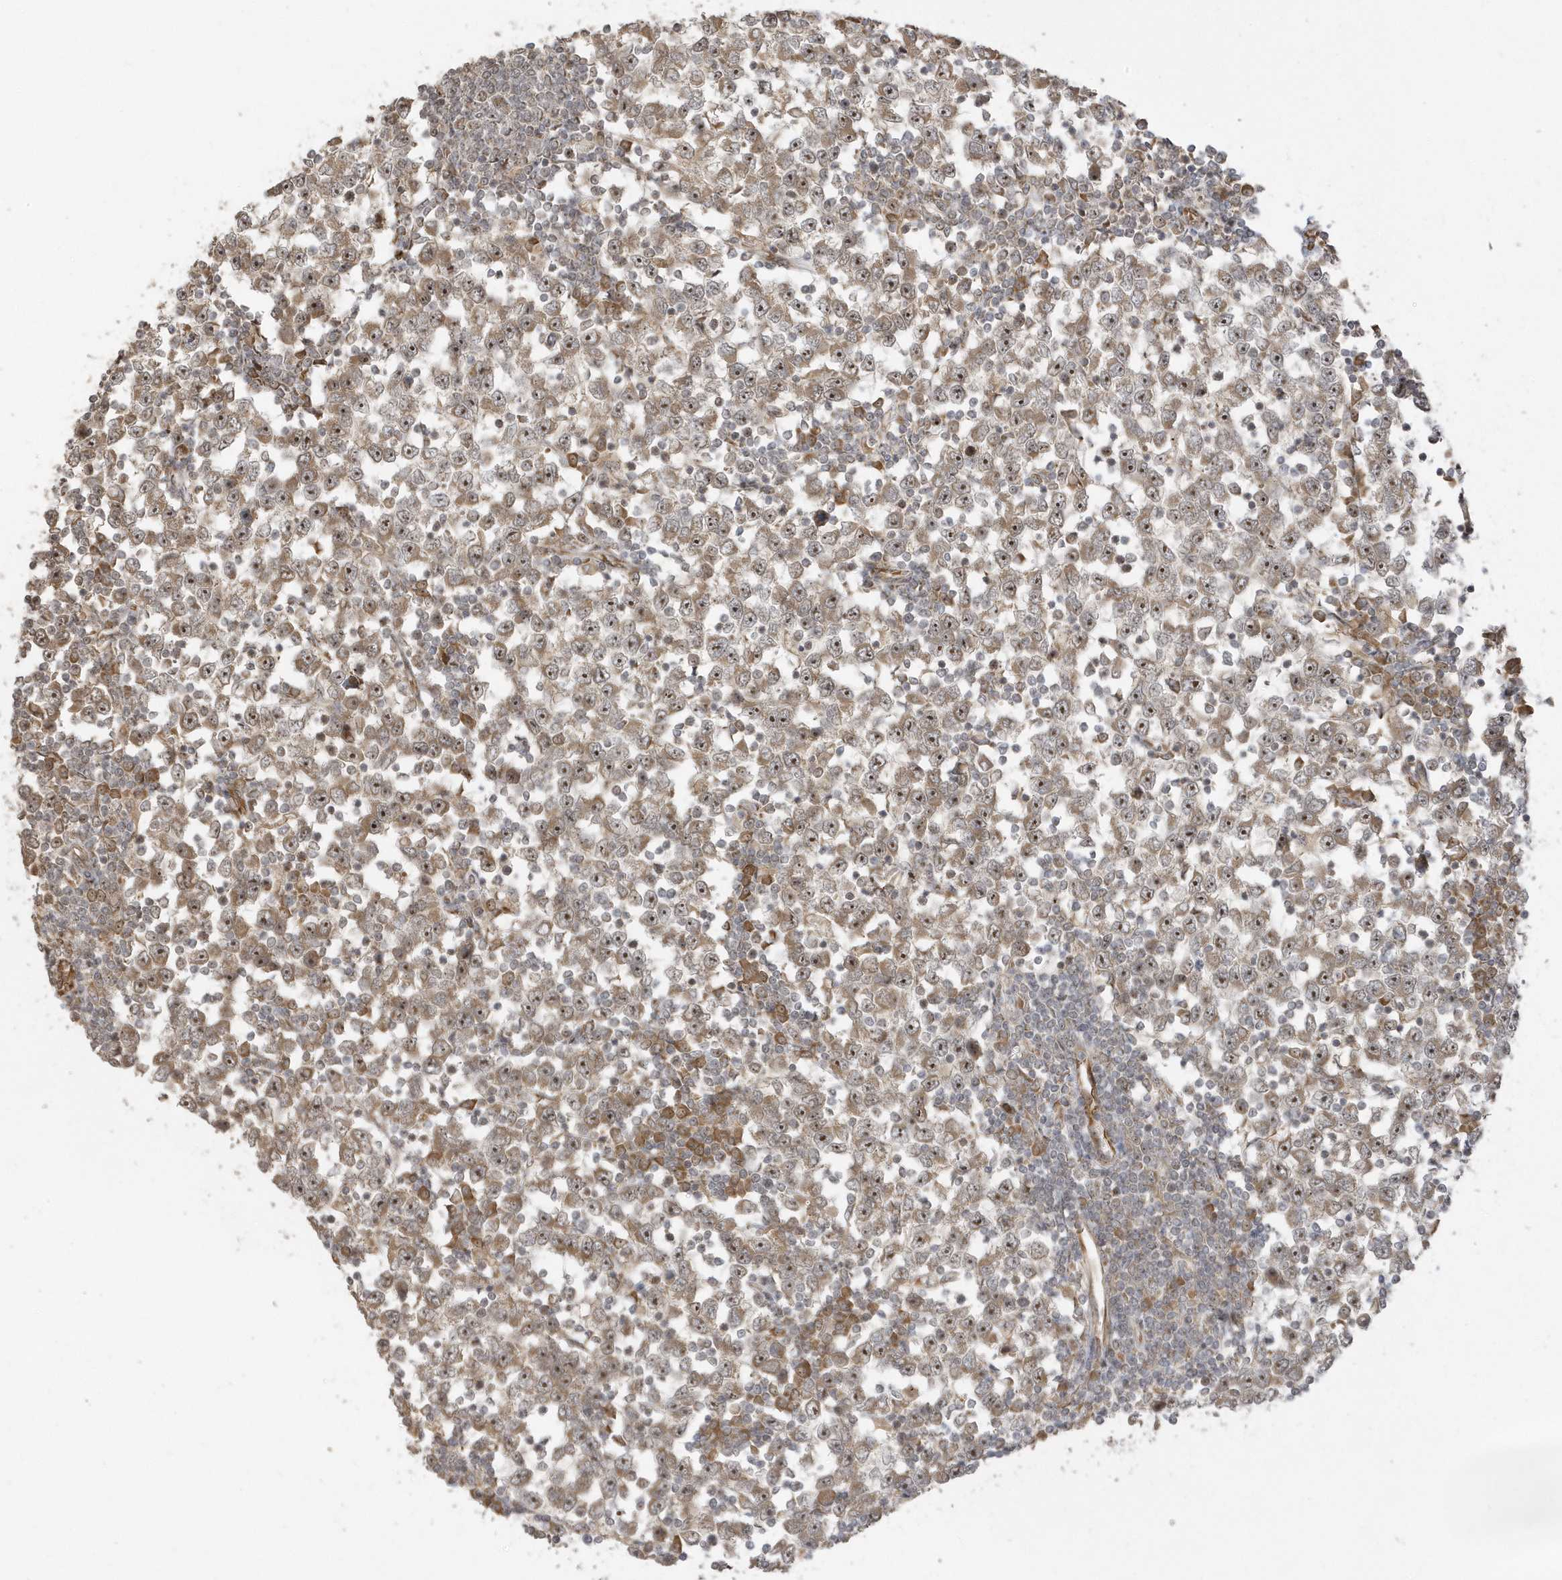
{"staining": {"intensity": "moderate", "quantity": ">75%", "location": "cytoplasmic/membranous,nuclear"}, "tissue": "testis cancer", "cell_type": "Tumor cells", "image_type": "cancer", "snomed": [{"axis": "morphology", "description": "Seminoma, NOS"}, {"axis": "topography", "description": "Testis"}], "caption": "A high-resolution image shows immunohistochemistry (IHC) staining of testis cancer, which demonstrates moderate cytoplasmic/membranous and nuclear positivity in about >75% of tumor cells. (DAB IHC, brown staining for protein, blue staining for nuclei).", "gene": "ECM2", "patient": {"sex": "male", "age": 65}}